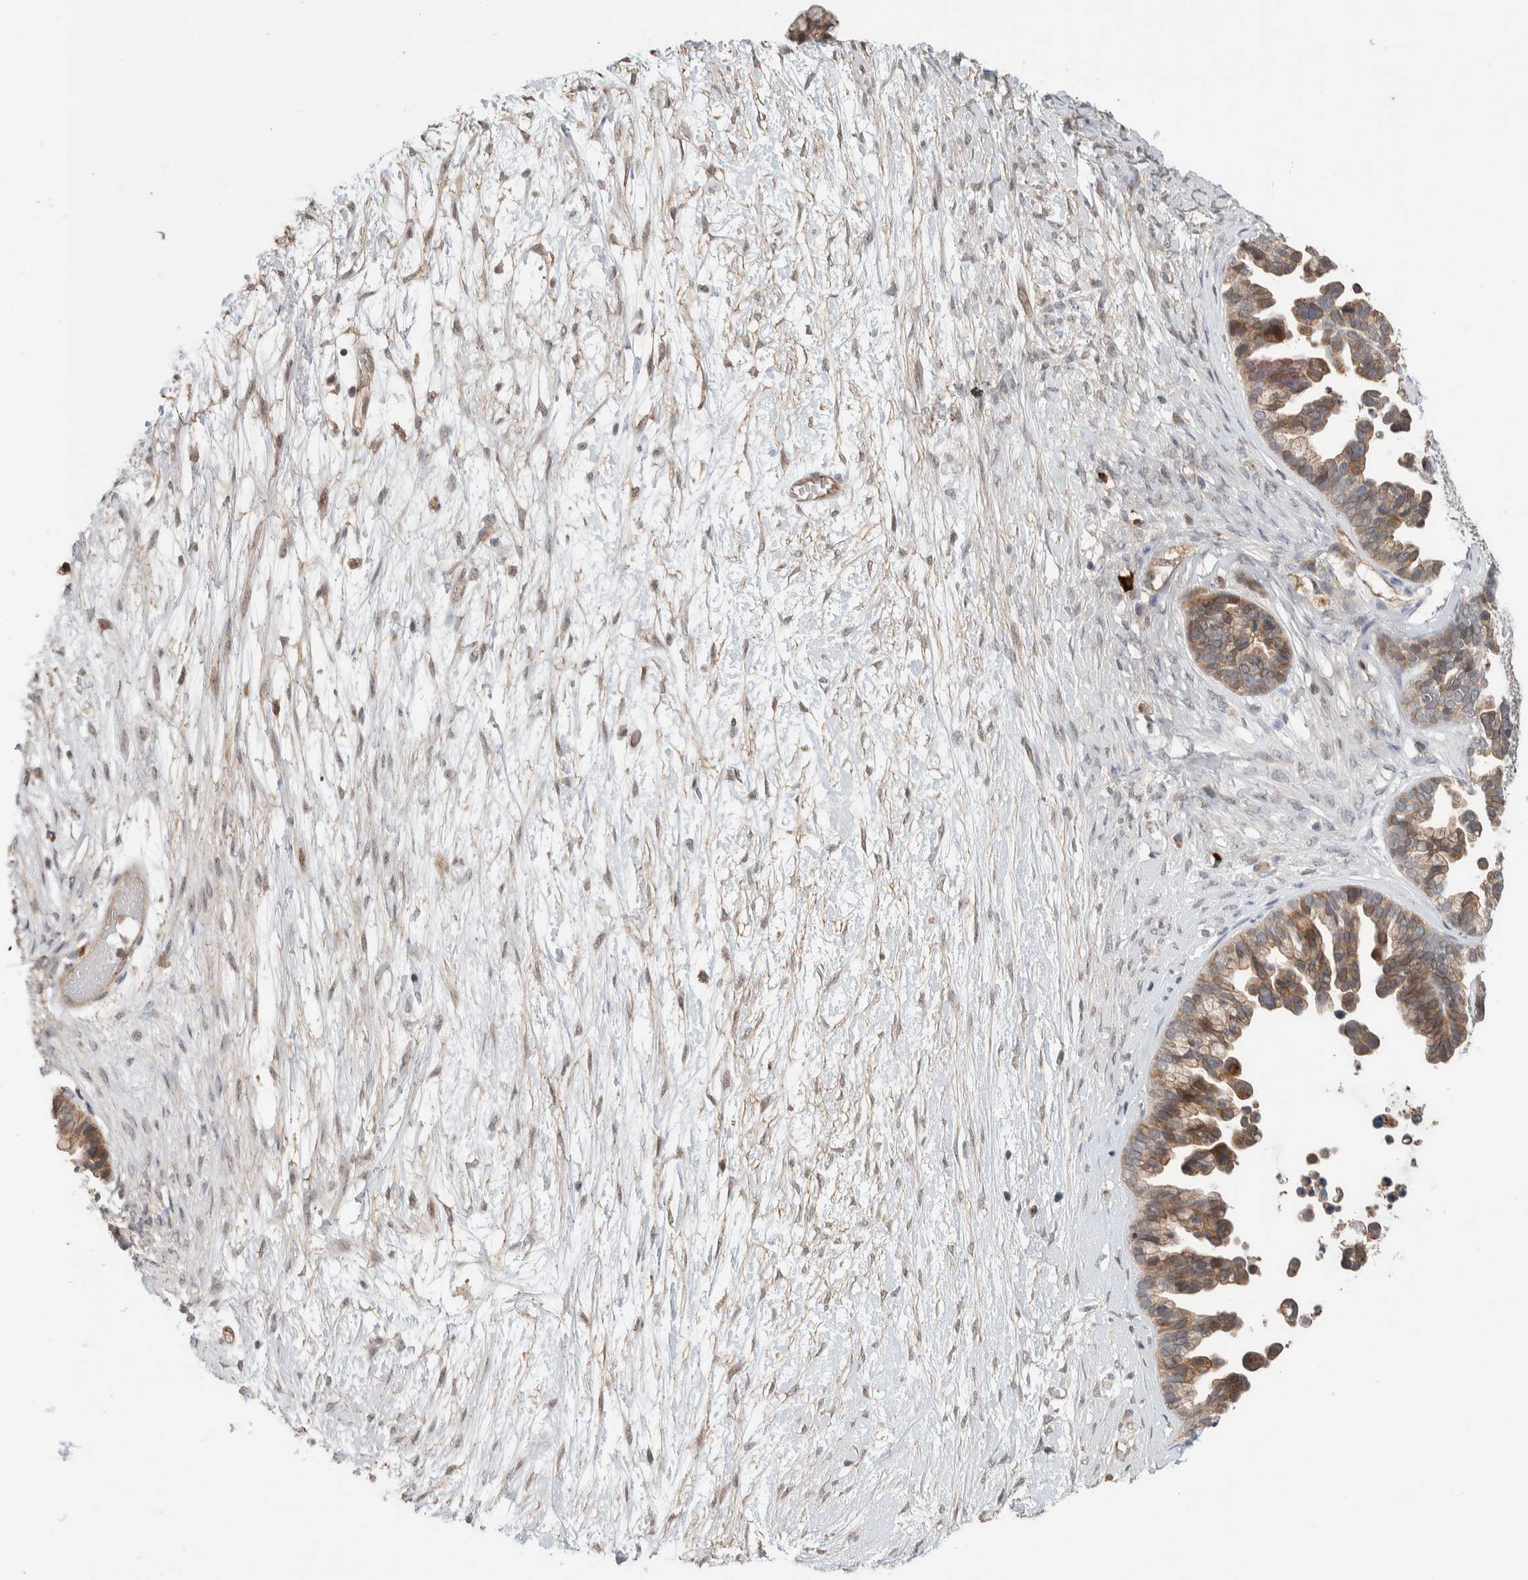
{"staining": {"intensity": "moderate", "quantity": ">75%", "location": "cytoplasmic/membranous"}, "tissue": "ovarian cancer", "cell_type": "Tumor cells", "image_type": "cancer", "snomed": [{"axis": "morphology", "description": "Cystadenocarcinoma, serous, NOS"}, {"axis": "topography", "description": "Ovary"}], "caption": "Ovarian cancer stained for a protein exhibits moderate cytoplasmic/membranous positivity in tumor cells.", "gene": "DEPTOR", "patient": {"sex": "female", "age": 56}}